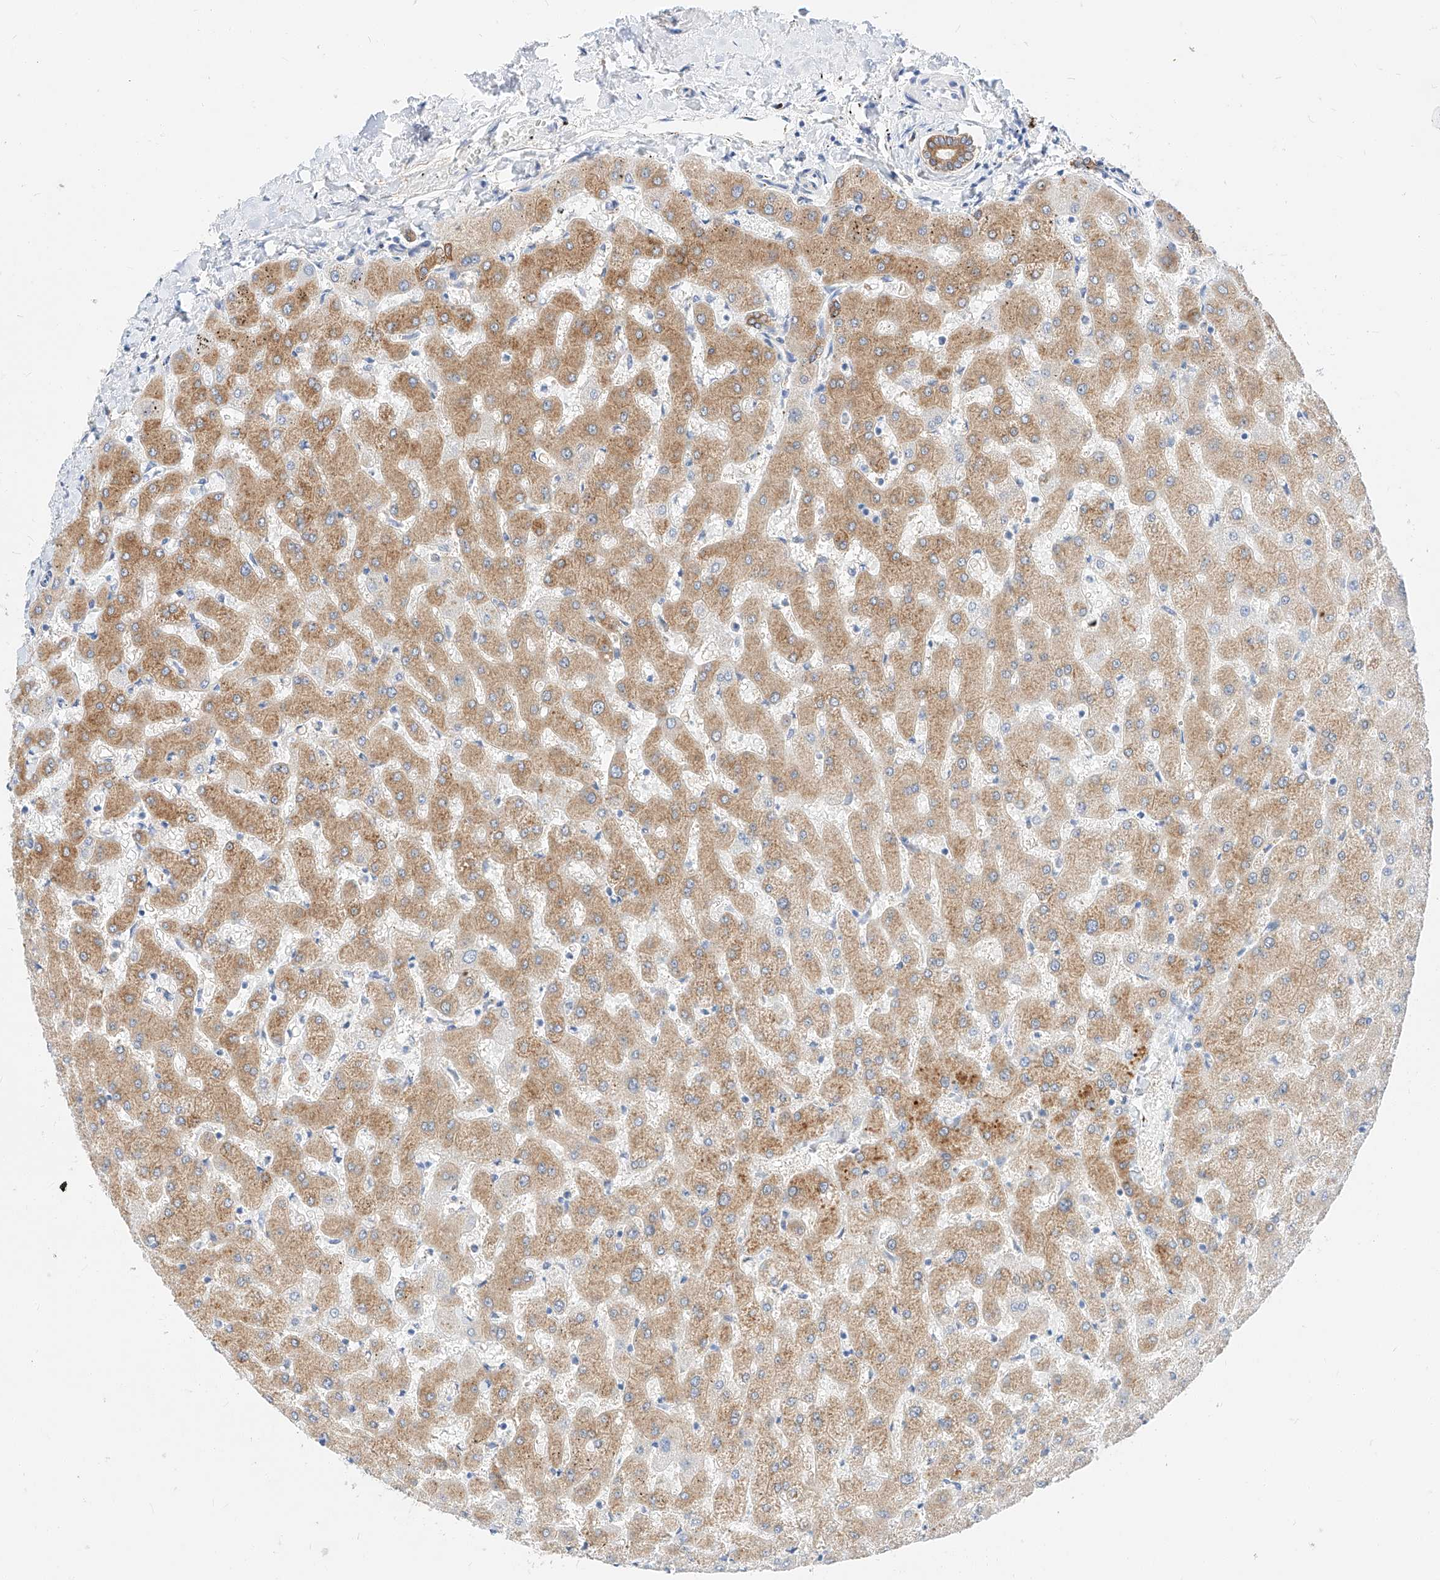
{"staining": {"intensity": "moderate", "quantity": ">75%", "location": "cytoplasmic/membranous"}, "tissue": "liver", "cell_type": "Cholangiocytes", "image_type": "normal", "snomed": [{"axis": "morphology", "description": "Normal tissue, NOS"}, {"axis": "topography", "description": "Liver"}], "caption": "Liver stained for a protein (brown) reveals moderate cytoplasmic/membranous positive positivity in approximately >75% of cholangiocytes.", "gene": "MAP7", "patient": {"sex": "female", "age": 63}}